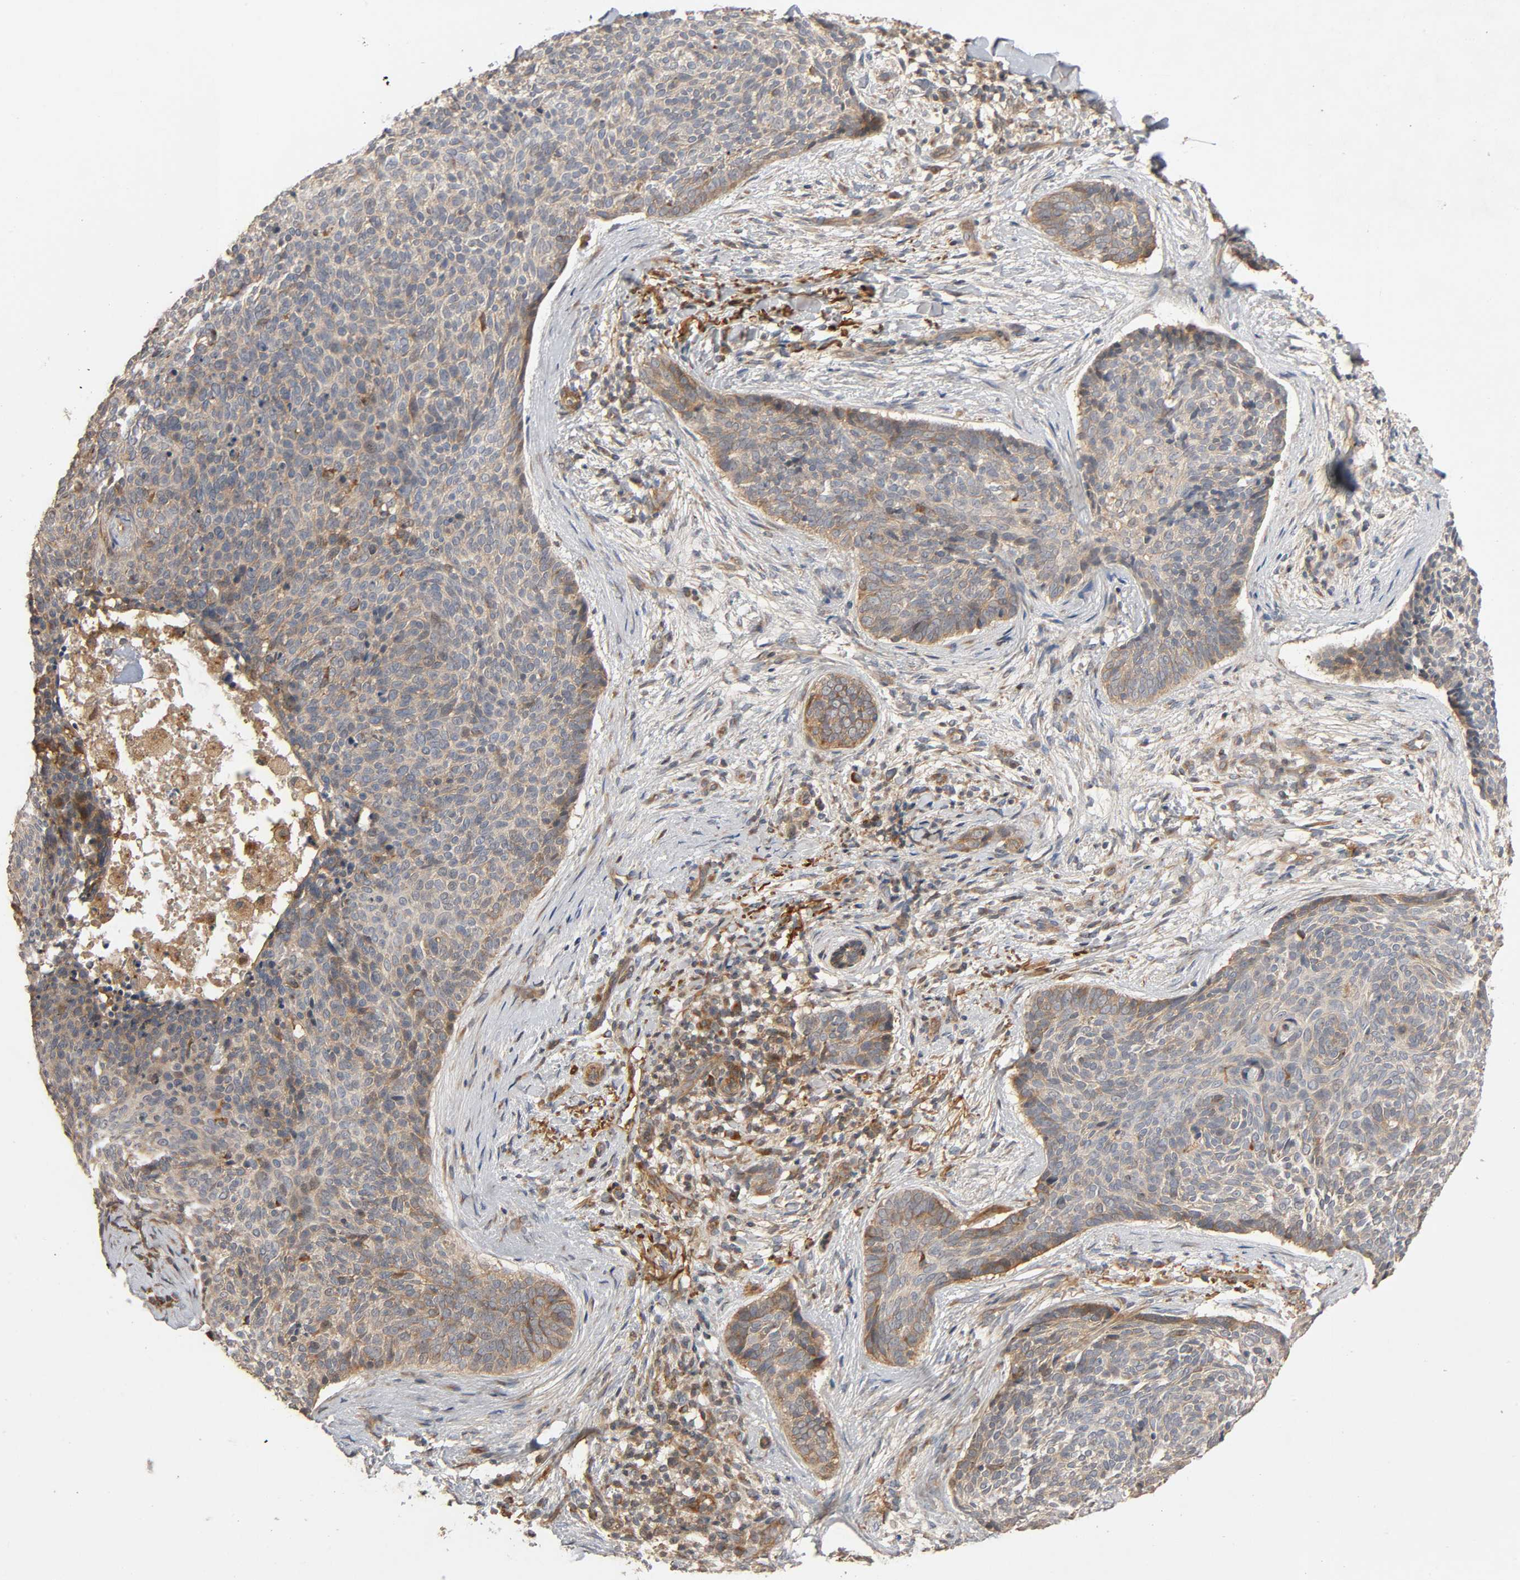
{"staining": {"intensity": "weak", "quantity": "<25%", "location": "cytoplasmic/membranous"}, "tissue": "skin cancer", "cell_type": "Tumor cells", "image_type": "cancer", "snomed": [{"axis": "morphology", "description": "Normal tissue, NOS"}, {"axis": "morphology", "description": "Basal cell carcinoma"}, {"axis": "topography", "description": "Skin"}], "caption": "Tumor cells are negative for brown protein staining in skin basal cell carcinoma.", "gene": "SGSM1", "patient": {"sex": "female", "age": 57}}